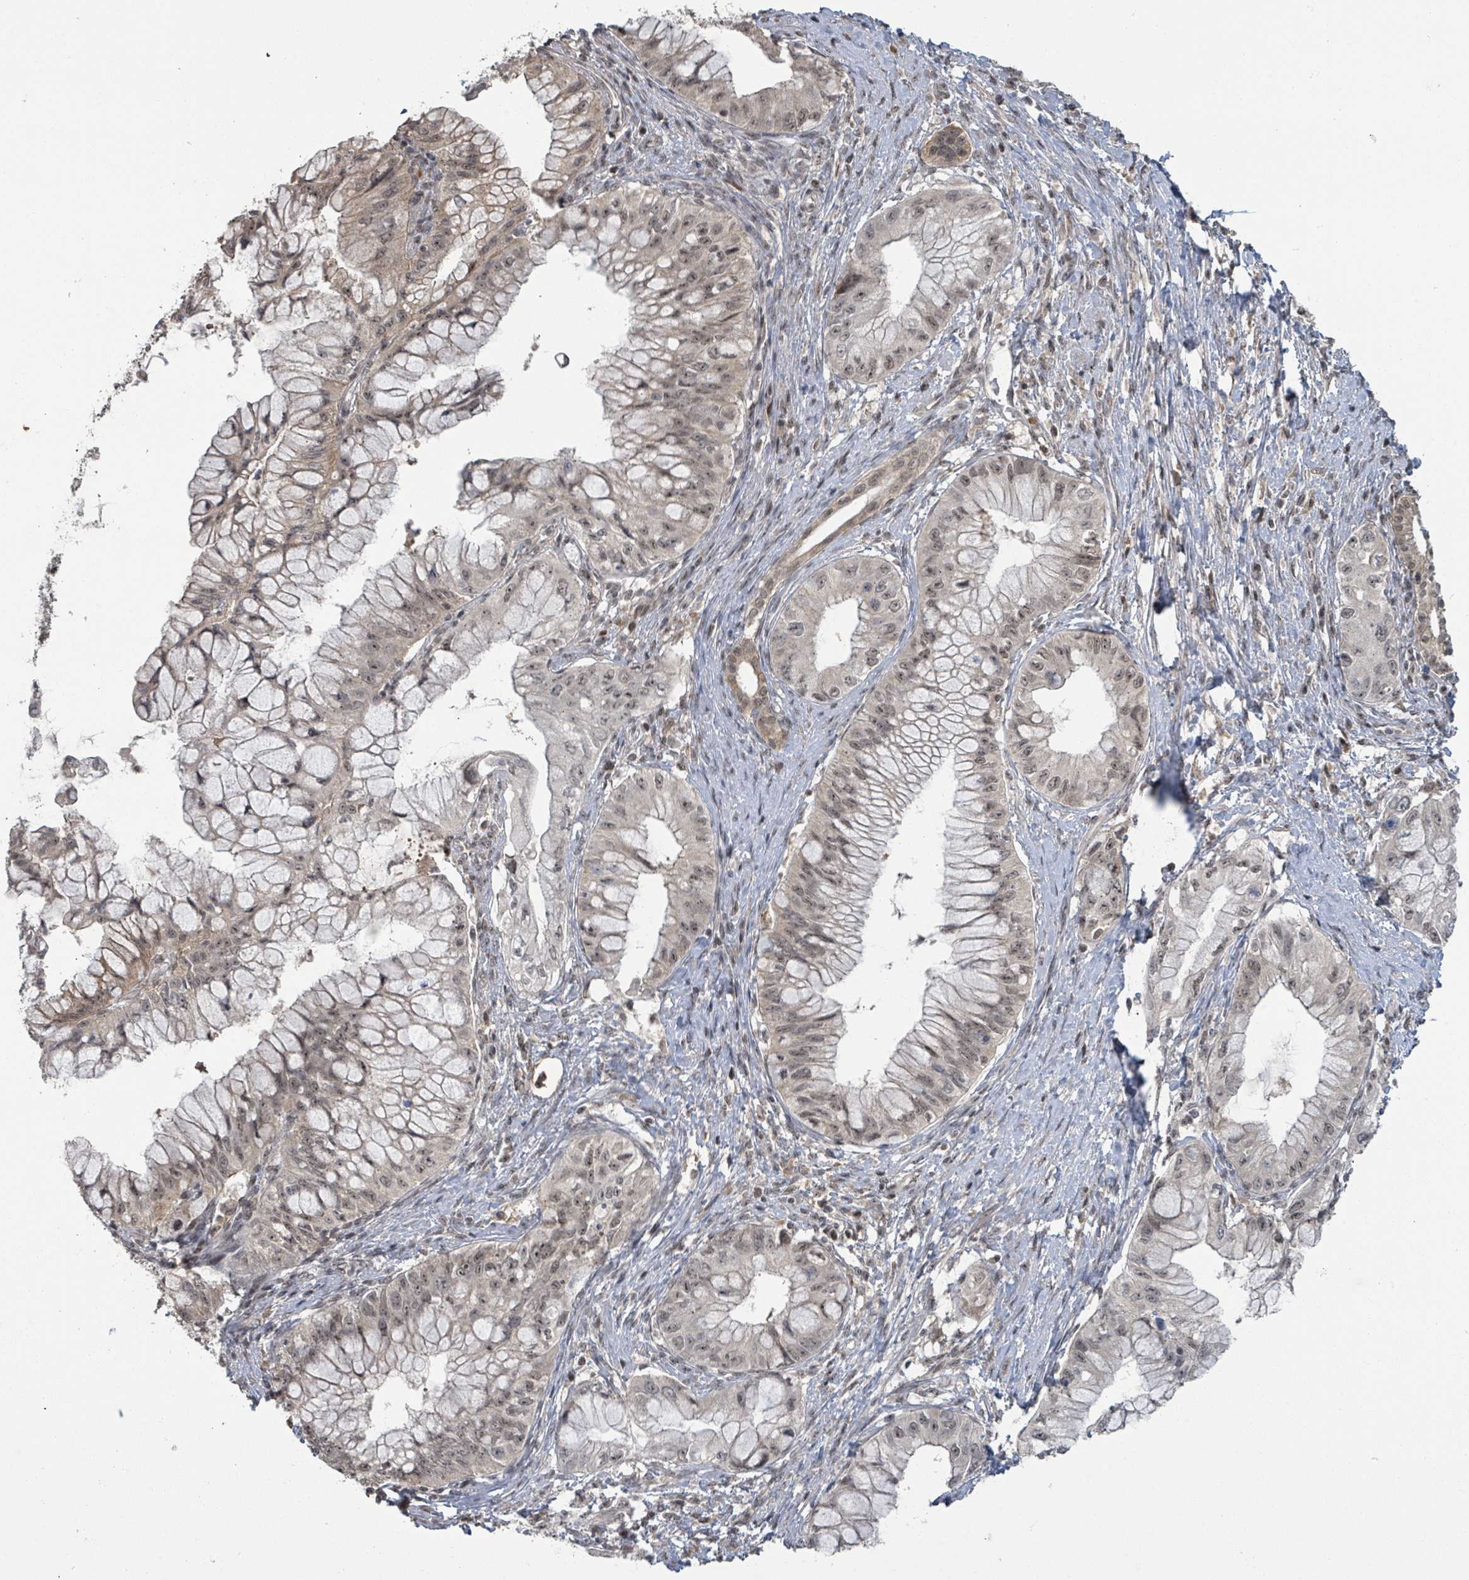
{"staining": {"intensity": "moderate", "quantity": ">75%", "location": "nuclear"}, "tissue": "pancreatic cancer", "cell_type": "Tumor cells", "image_type": "cancer", "snomed": [{"axis": "morphology", "description": "Adenocarcinoma, NOS"}, {"axis": "topography", "description": "Pancreas"}], "caption": "Pancreatic cancer stained with a brown dye shows moderate nuclear positive positivity in about >75% of tumor cells.", "gene": "ZBTB14", "patient": {"sex": "male", "age": 48}}